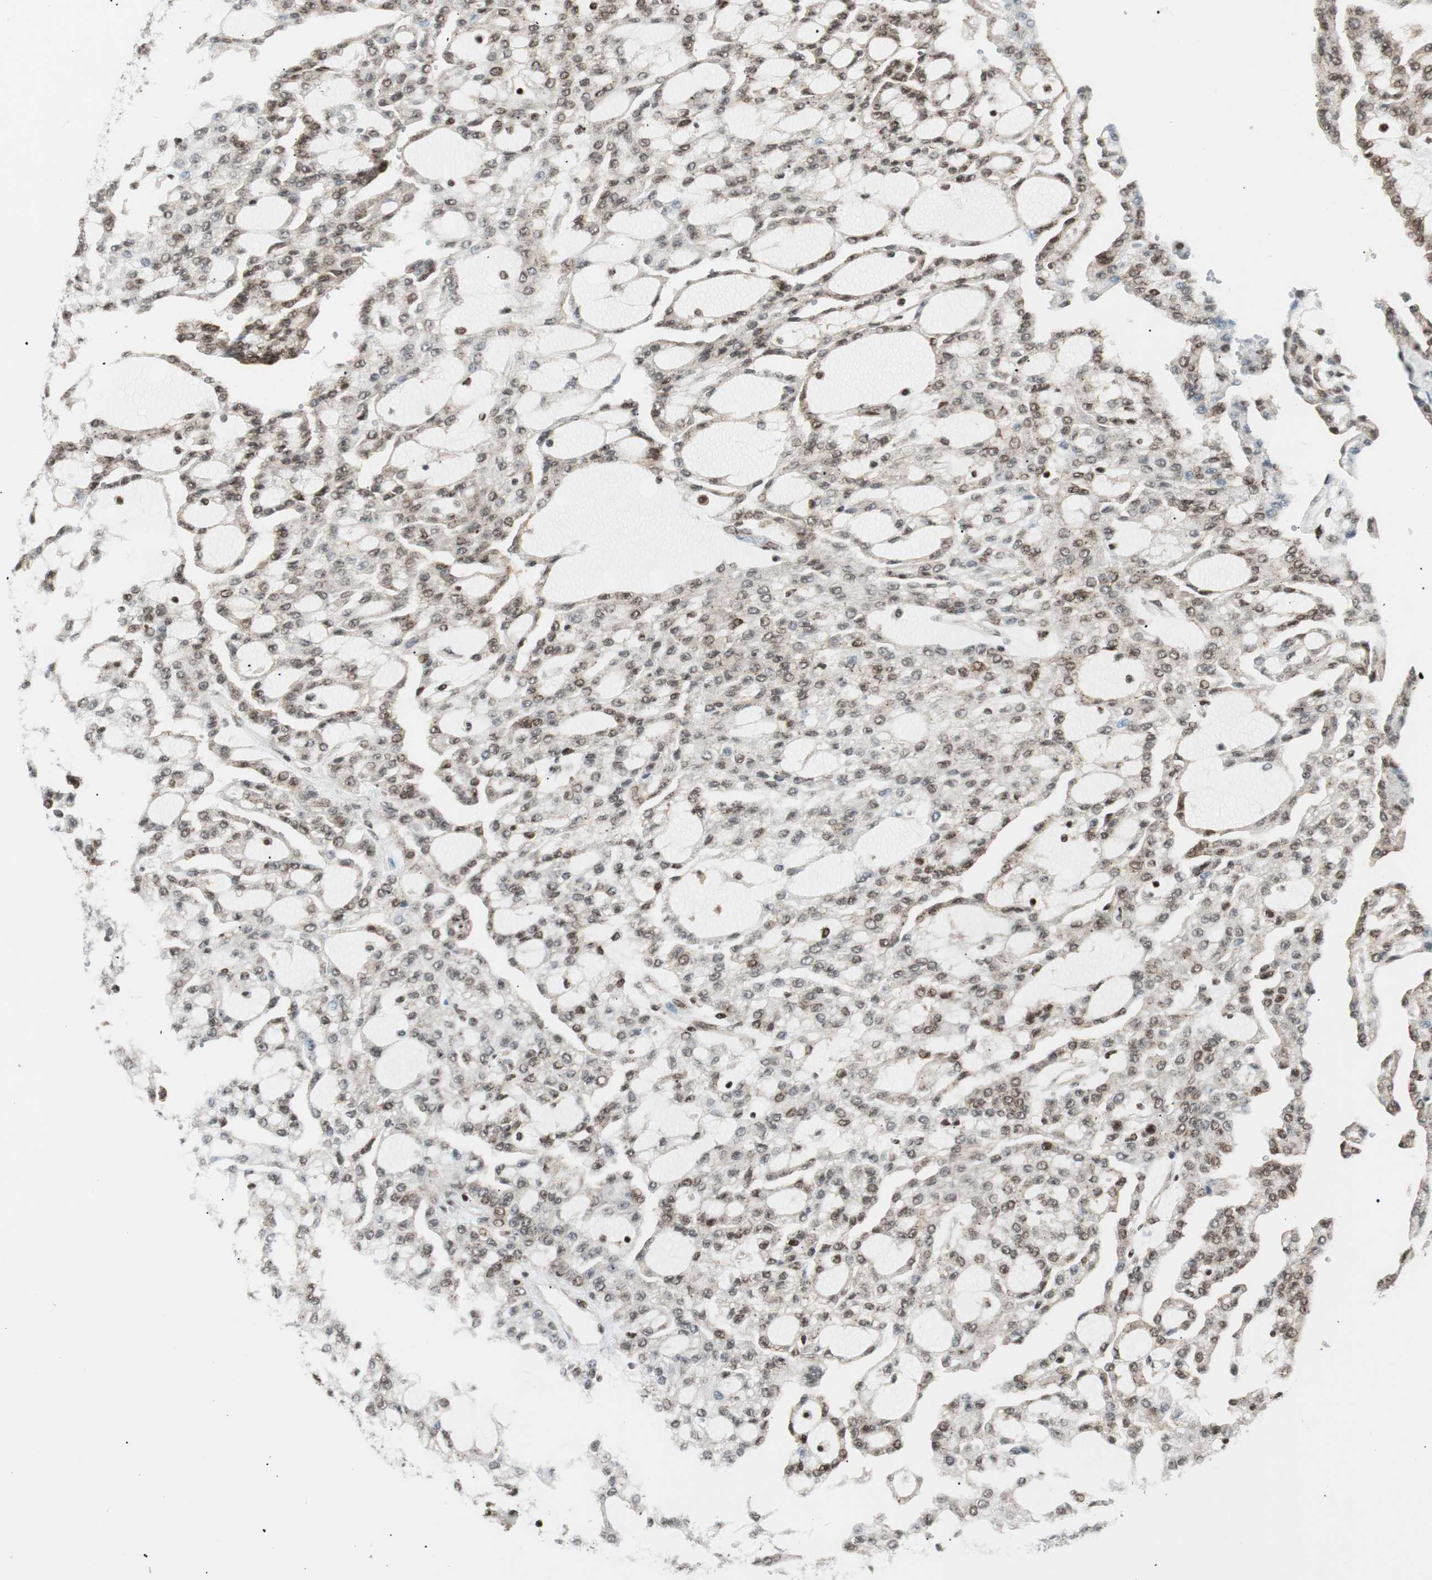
{"staining": {"intensity": "weak", "quantity": "25%-75%", "location": "nuclear"}, "tissue": "renal cancer", "cell_type": "Tumor cells", "image_type": "cancer", "snomed": [{"axis": "morphology", "description": "Adenocarcinoma, NOS"}, {"axis": "topography", "description": "Kidney"}], "caption": "Immunohistochemistry of human renal cancer exhibits low levels of weak nuclear staining in about 25%-75% of tumor cells.", "gene": "EWSR1", "patient": {"sex": "male", "age": 63}}